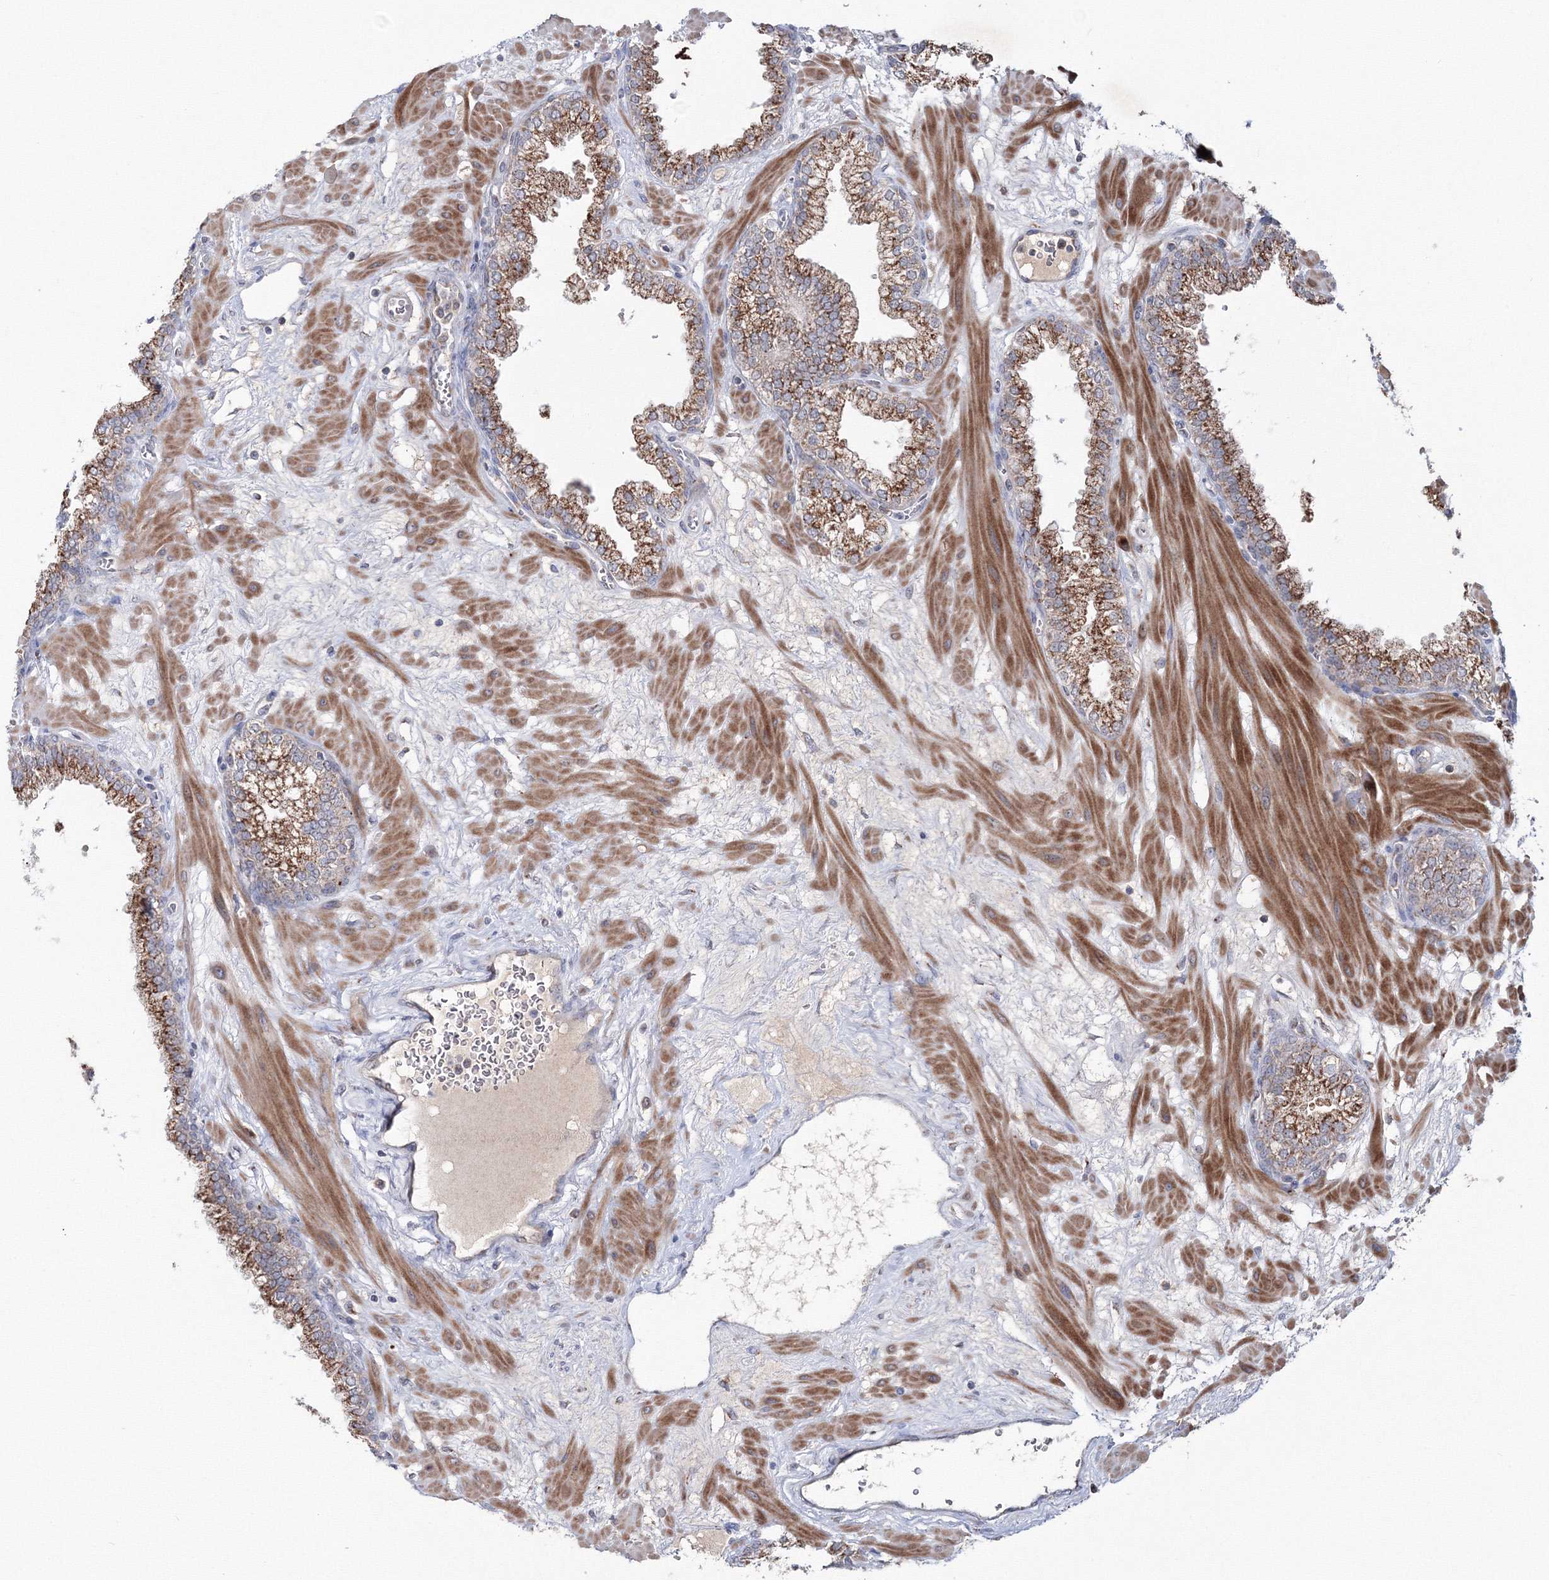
{"staining": {"intensity": "moderate", "quantity": ">75%", "location": "cytoplasmic/membranous"}, "tissue": "prostate", "cell_type": "Glandular cells", "image_type": "normal", "snomed": [{"axis": "morphology", "description": "Normal tissue, NOS"}, {"axis": "morphology", "description": "Urothelial carcinoma, Low grade"}, {"axis": "topography", "description": "Urinary bladder"}, {"axis": "topography", "description": "Prostate"}], "caption": "Approximately >75% of glandular cells in unremarkable prostate demonstrate moderate cytoplasmic/membranous protein expression as visualized by brown immunohistochemical staining.", "gene": "PEX13", "patient": {"sex": "male", "age": 60}}